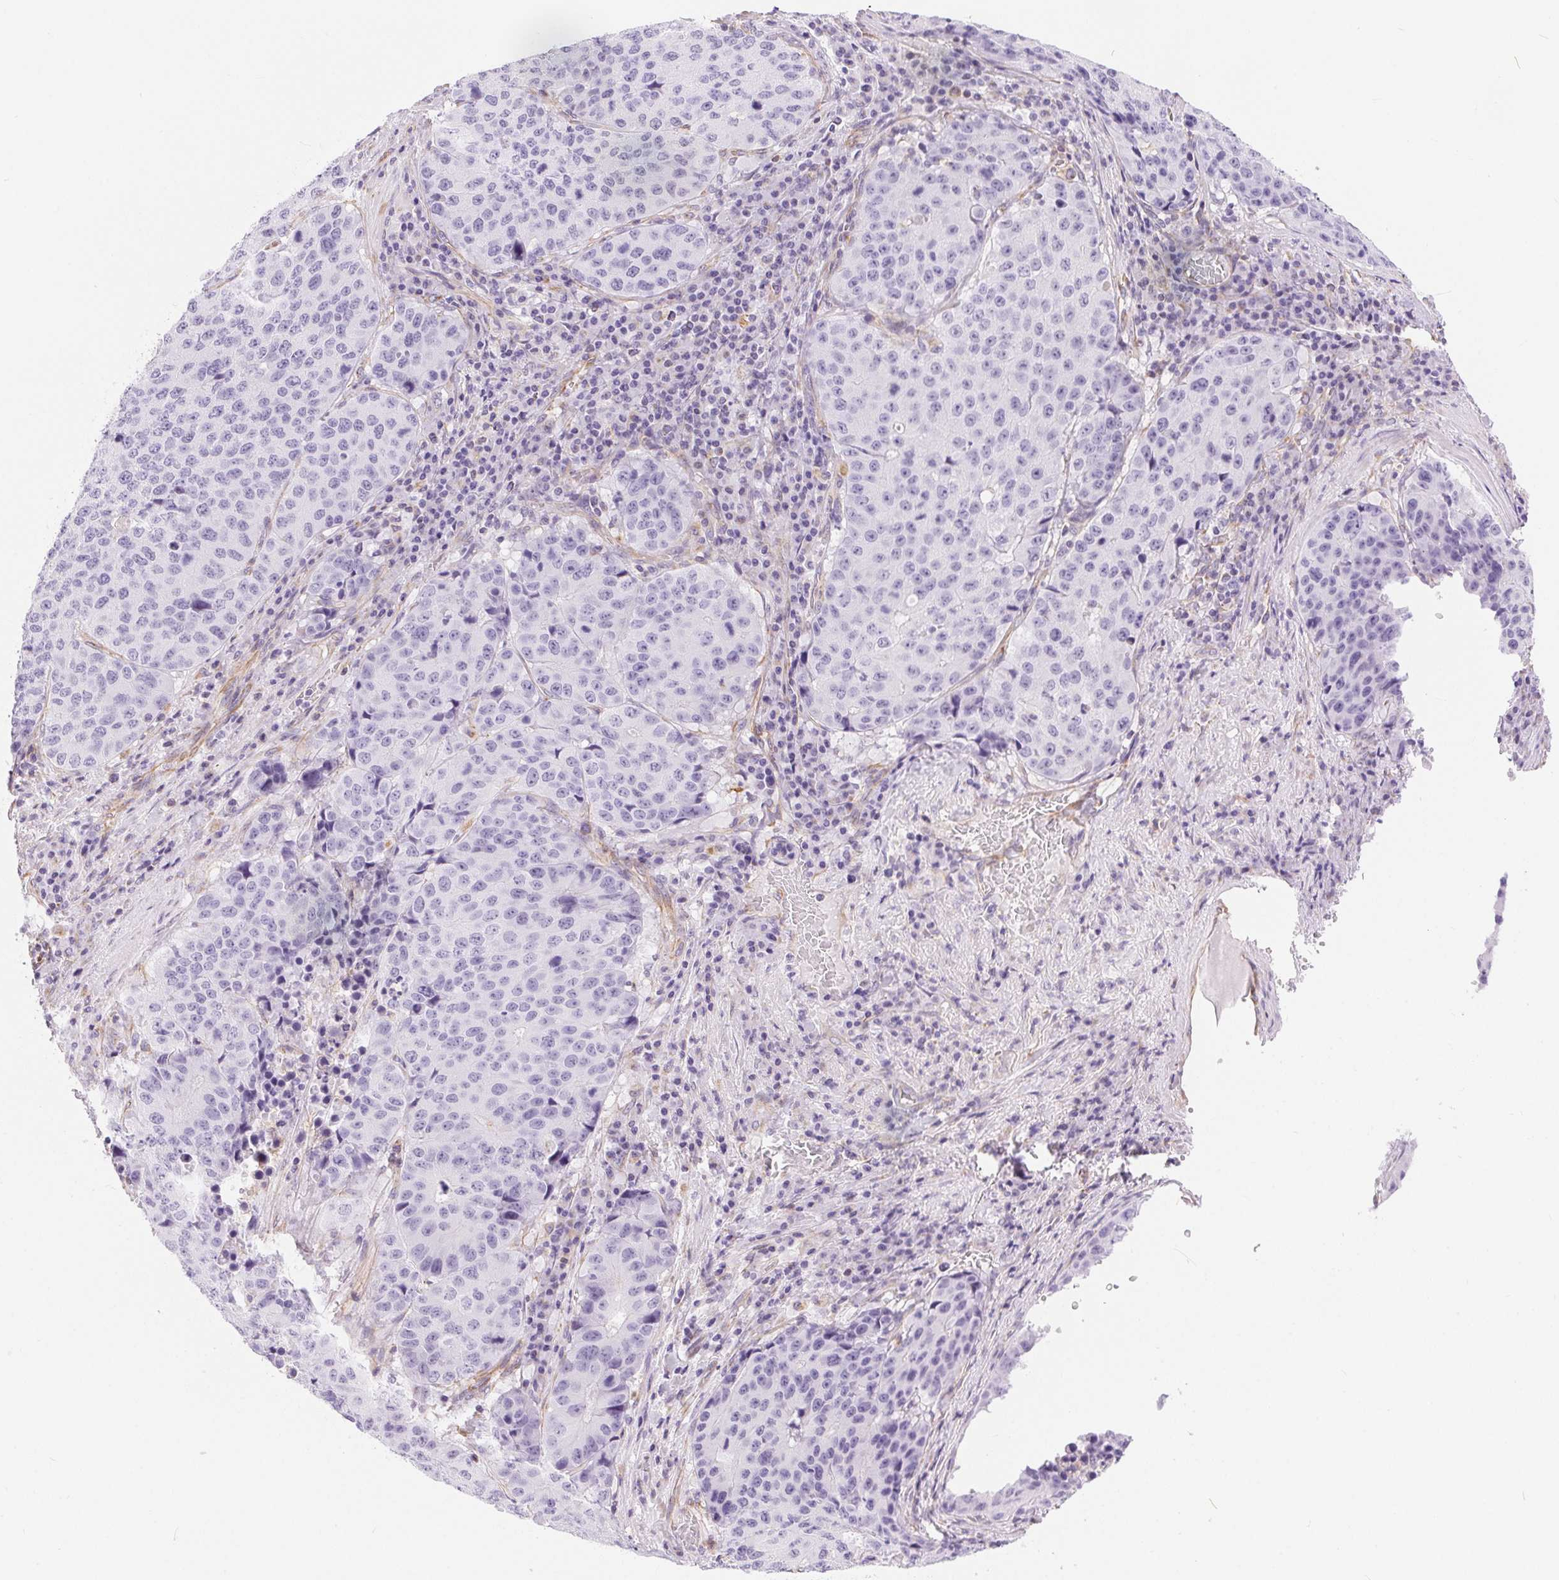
{"staining": {"intensity": "negative", "quantity": "none", "location": "none"}, "tissue": "stomach cancer", "cell_type": "Tumor cells", "image_type": "cancer", "snomed": [{"axis": "morphology", "description": "Adenocarcinoma, NOS"}, {"axis": "topography", "description": "Stomach"}], "caption": "DAB (3,3'-diaminobenzidine) immunohistochemical staining of stomach adenocarcinoma displays no significant positivity in tumor cells.", "gene": "GFAP", "patient": {"sex": "male", "age": 71}}